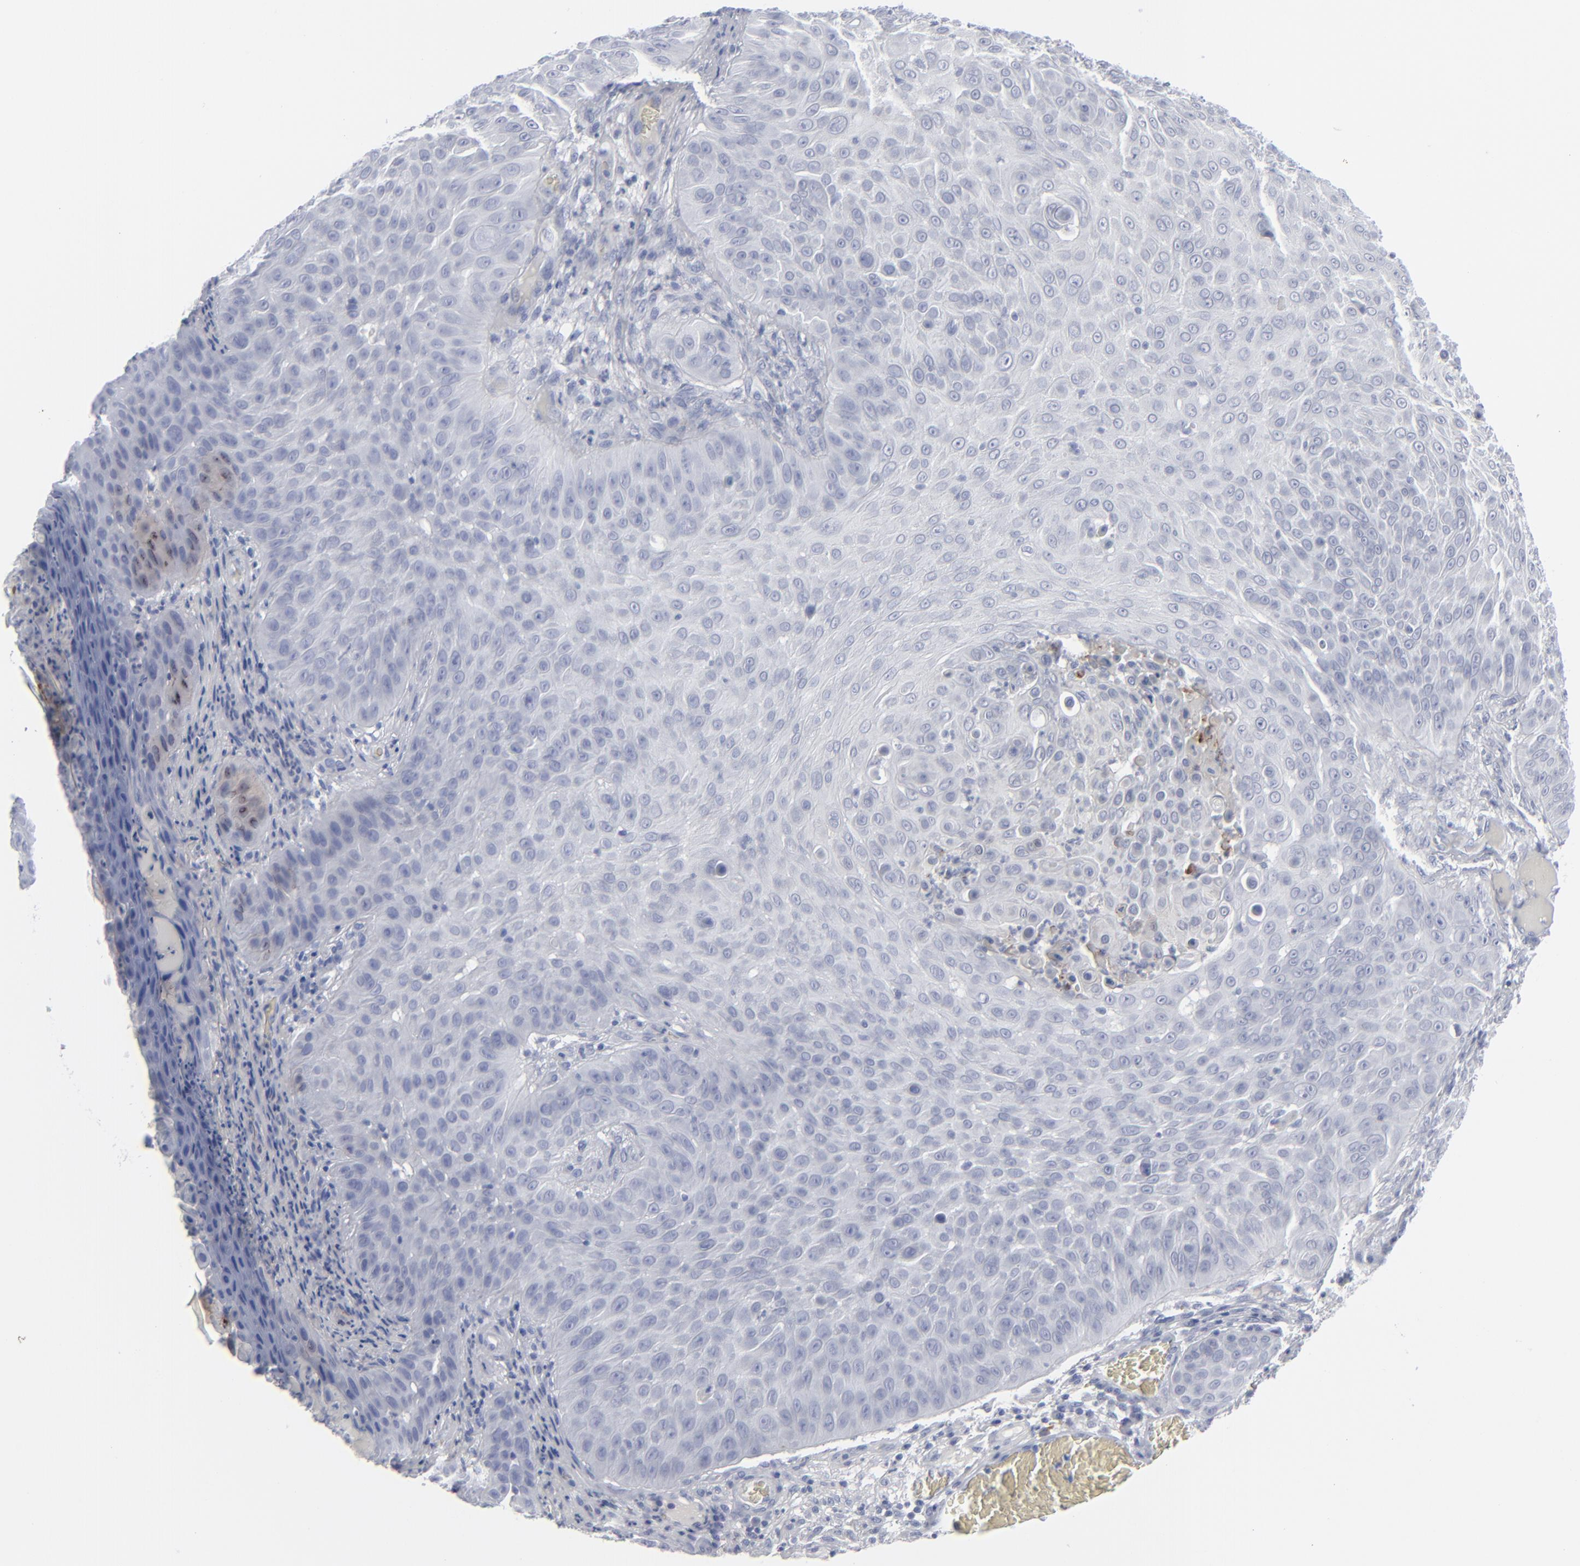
{"staining": {"intensity": "negative", "quantity": "none", "location": "none"}, "tissue": "skin cancer", "cell_type": "Tumor cells", "image_type": "cancer", "snomed": [{"axis": "morphology", "description": "Squamous cell carcinoma, NOS"}, {"axis": "topography", "description": "Skin"}], "caption": "Squamous cell carcinoma (skin) was stained to show a protein in brown. There is no significant expression in tumor cells. The staining was performed using DAB to visualize the protein expression in brown, while the nuclei were stained in blue with hematoxylin (Magnification: 20x).", "gene": "MSLN", "patient": {"sex": "male", "age": 82}}